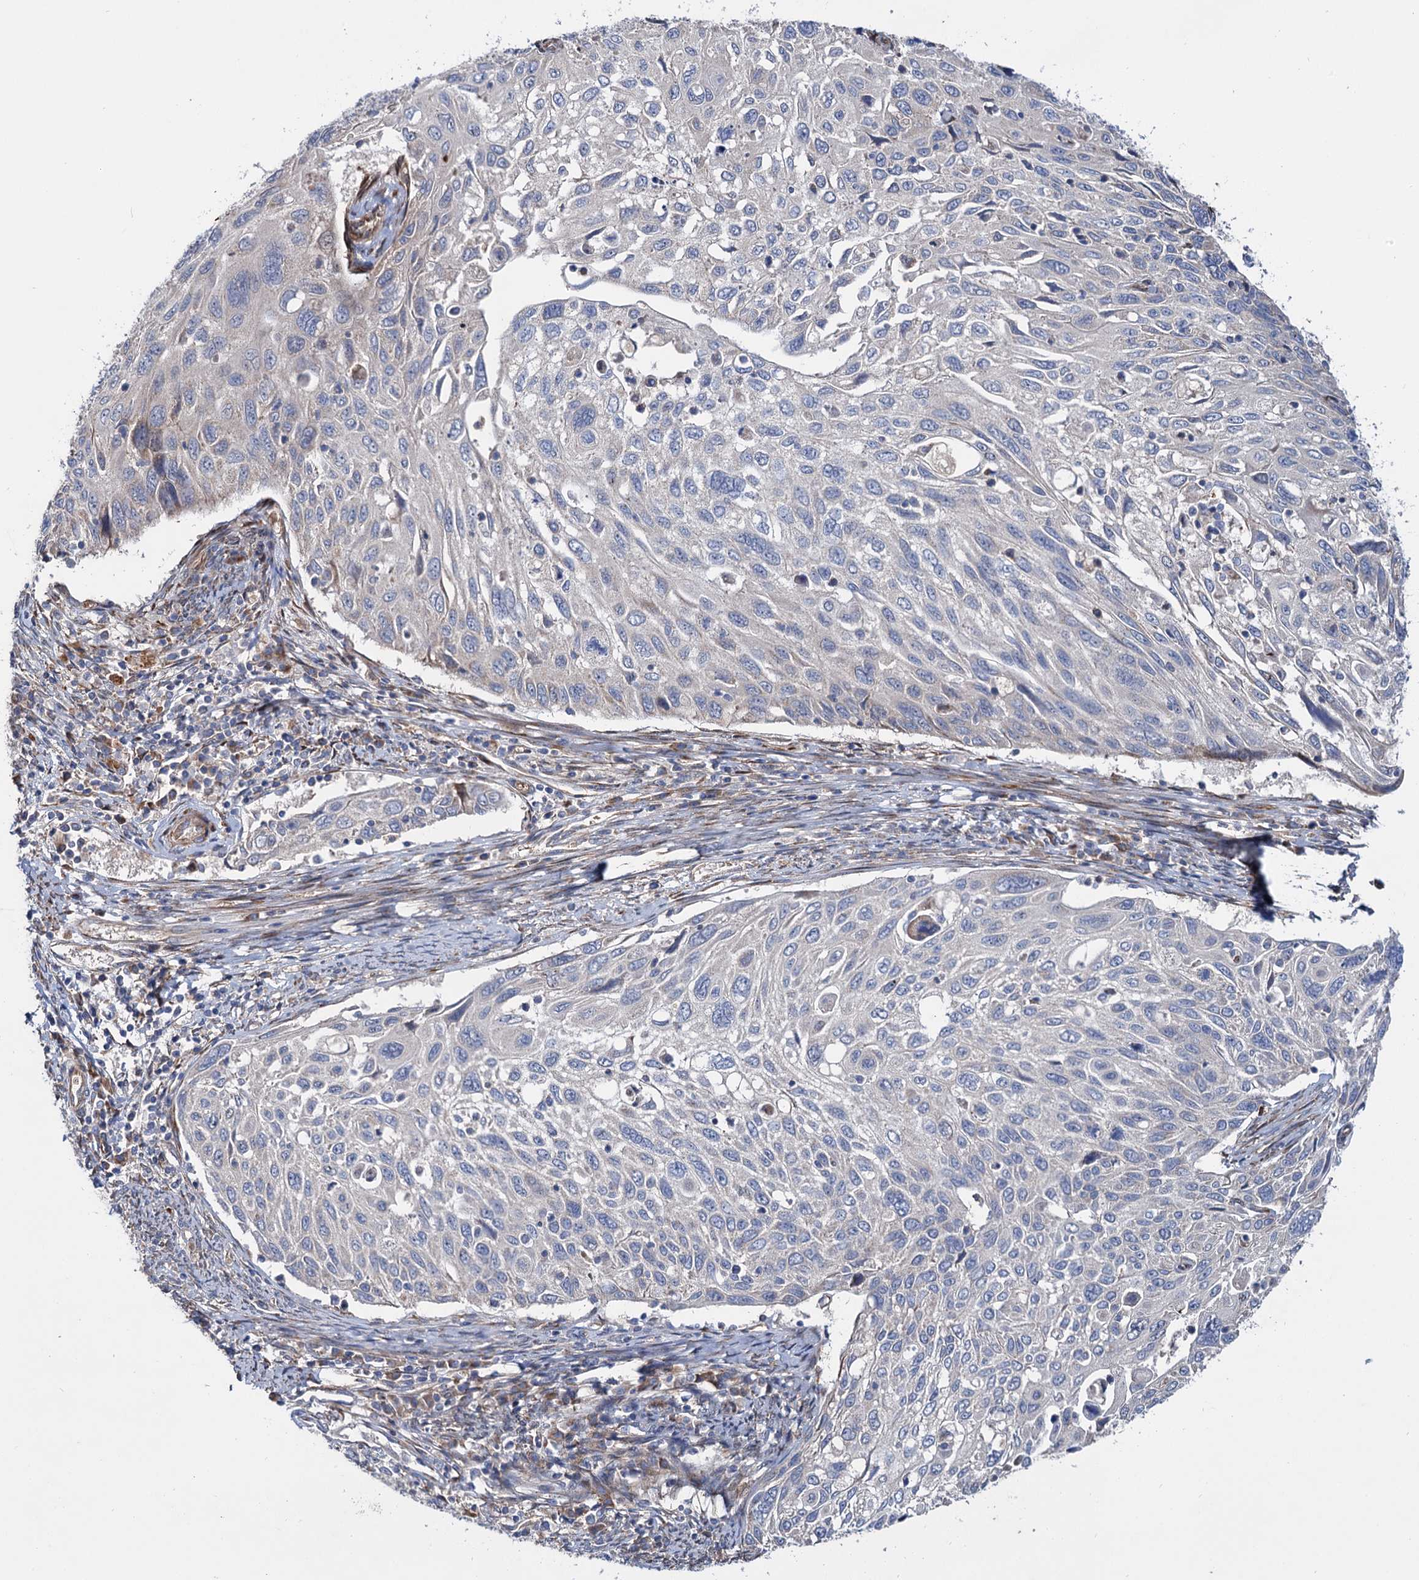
{"staining": {"intensity": "negative", "quantity": "none", "location": "none"}, "tissue": "cervical cancer", "cell_type": "Tumor cells", "image_type": "cancer", "snomed": [{"axis": "morphology", "description": "Squamous cell carcinoma, NOS"}, {"axis": "topography", "description": "Cervix"}], "caption": "A micrograph of human cervical cancer (squamous cell carcinoma) is negative for staining in tumor cells.", "gene": "PTDSS2", "patient": {"sex": "female", "age": 70}}